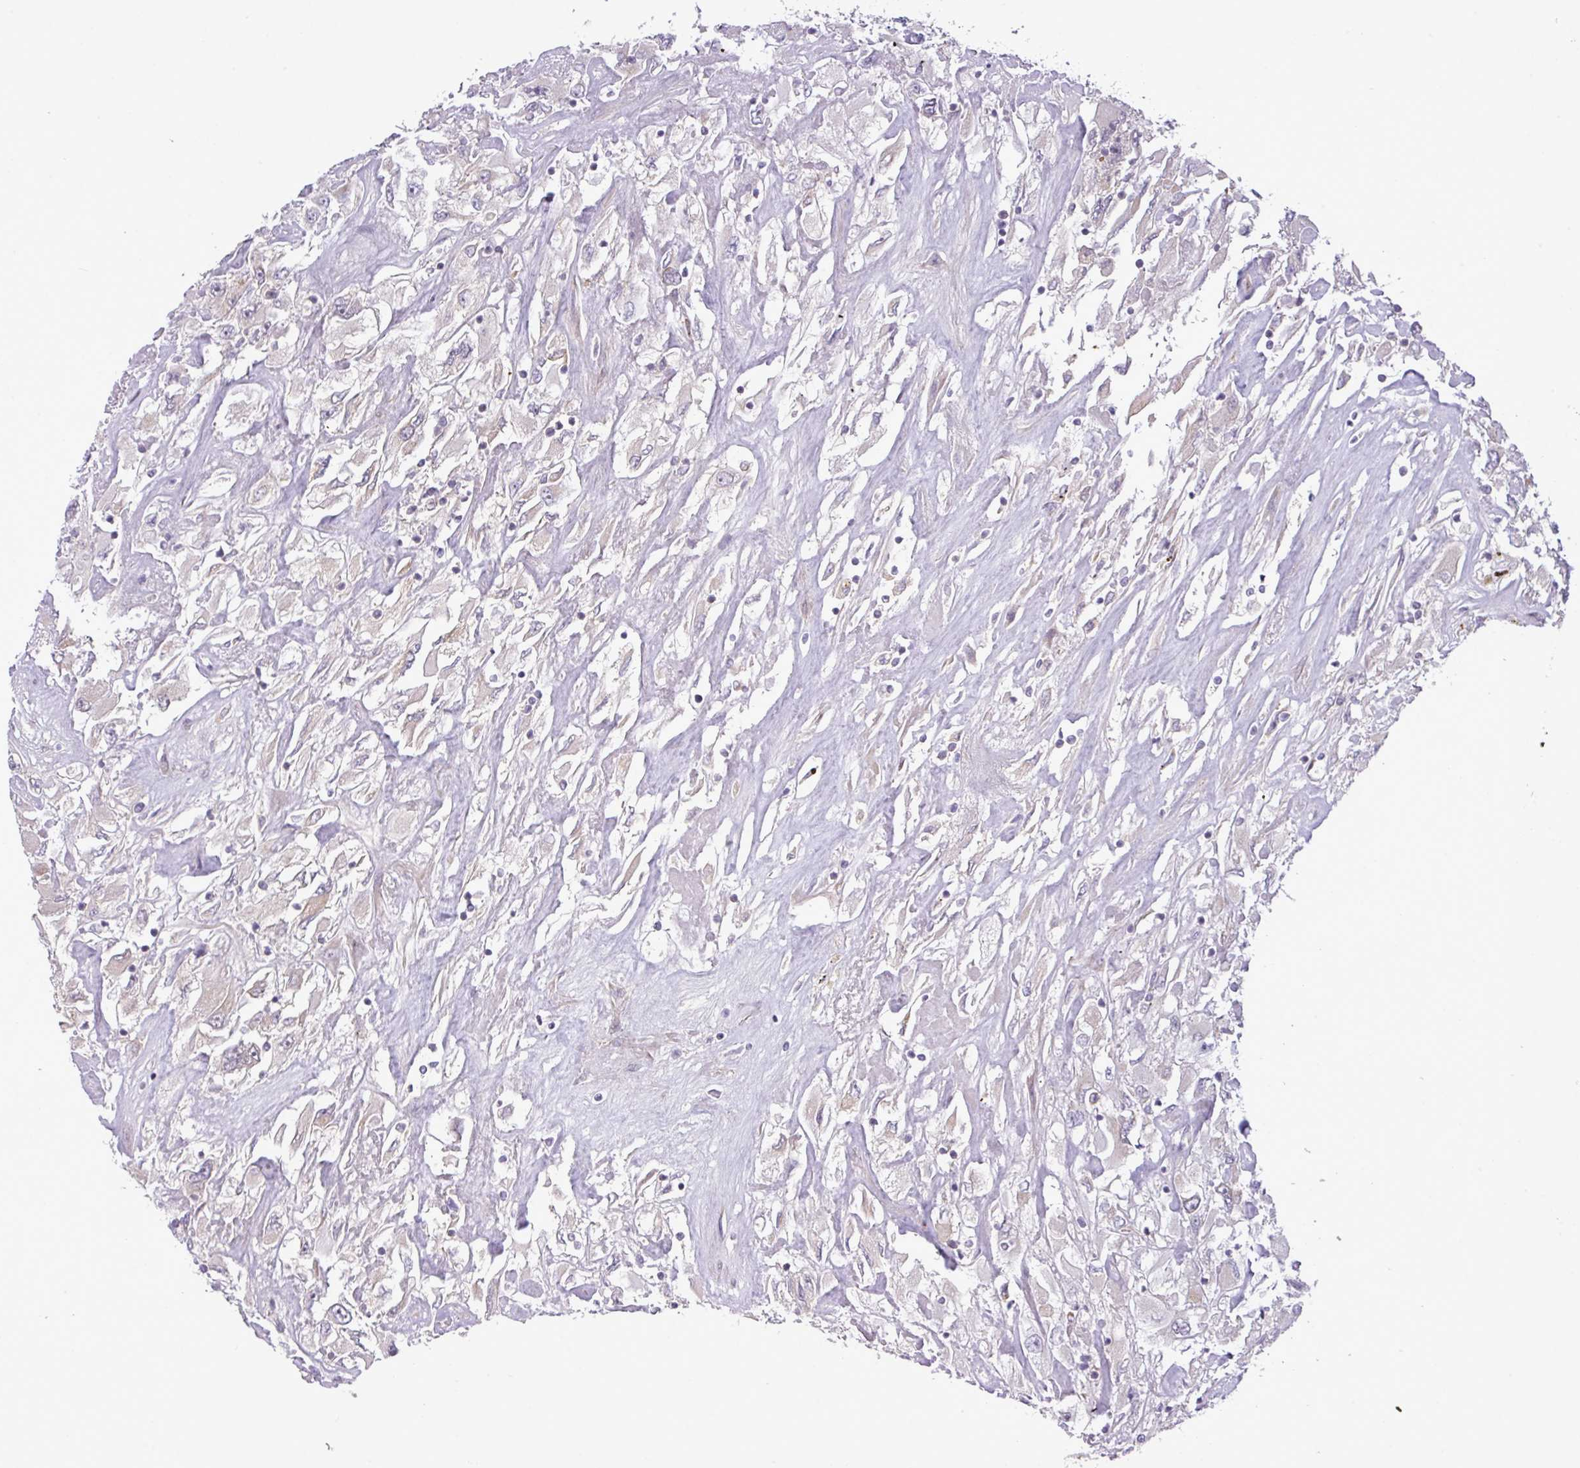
{"staining": {"intensity": "negative", "quantity": "none", "location": "none"}, "tissue": "renal cancer", "cell_type": "Tumor cells", "image_type": "cancer", "snomed": [{"axis": "morphology", "description": "Adenocarcinoma, NOS"}, {"axis": "topography", "description": "Kidney"}], "caption": "The immunohistochemistry image has no significant staining in tumor cells of renal cancer (adenocarcinoma) tissue.", "gene": "FAM222B", "patient": {"sex": "female", "age": 52}}